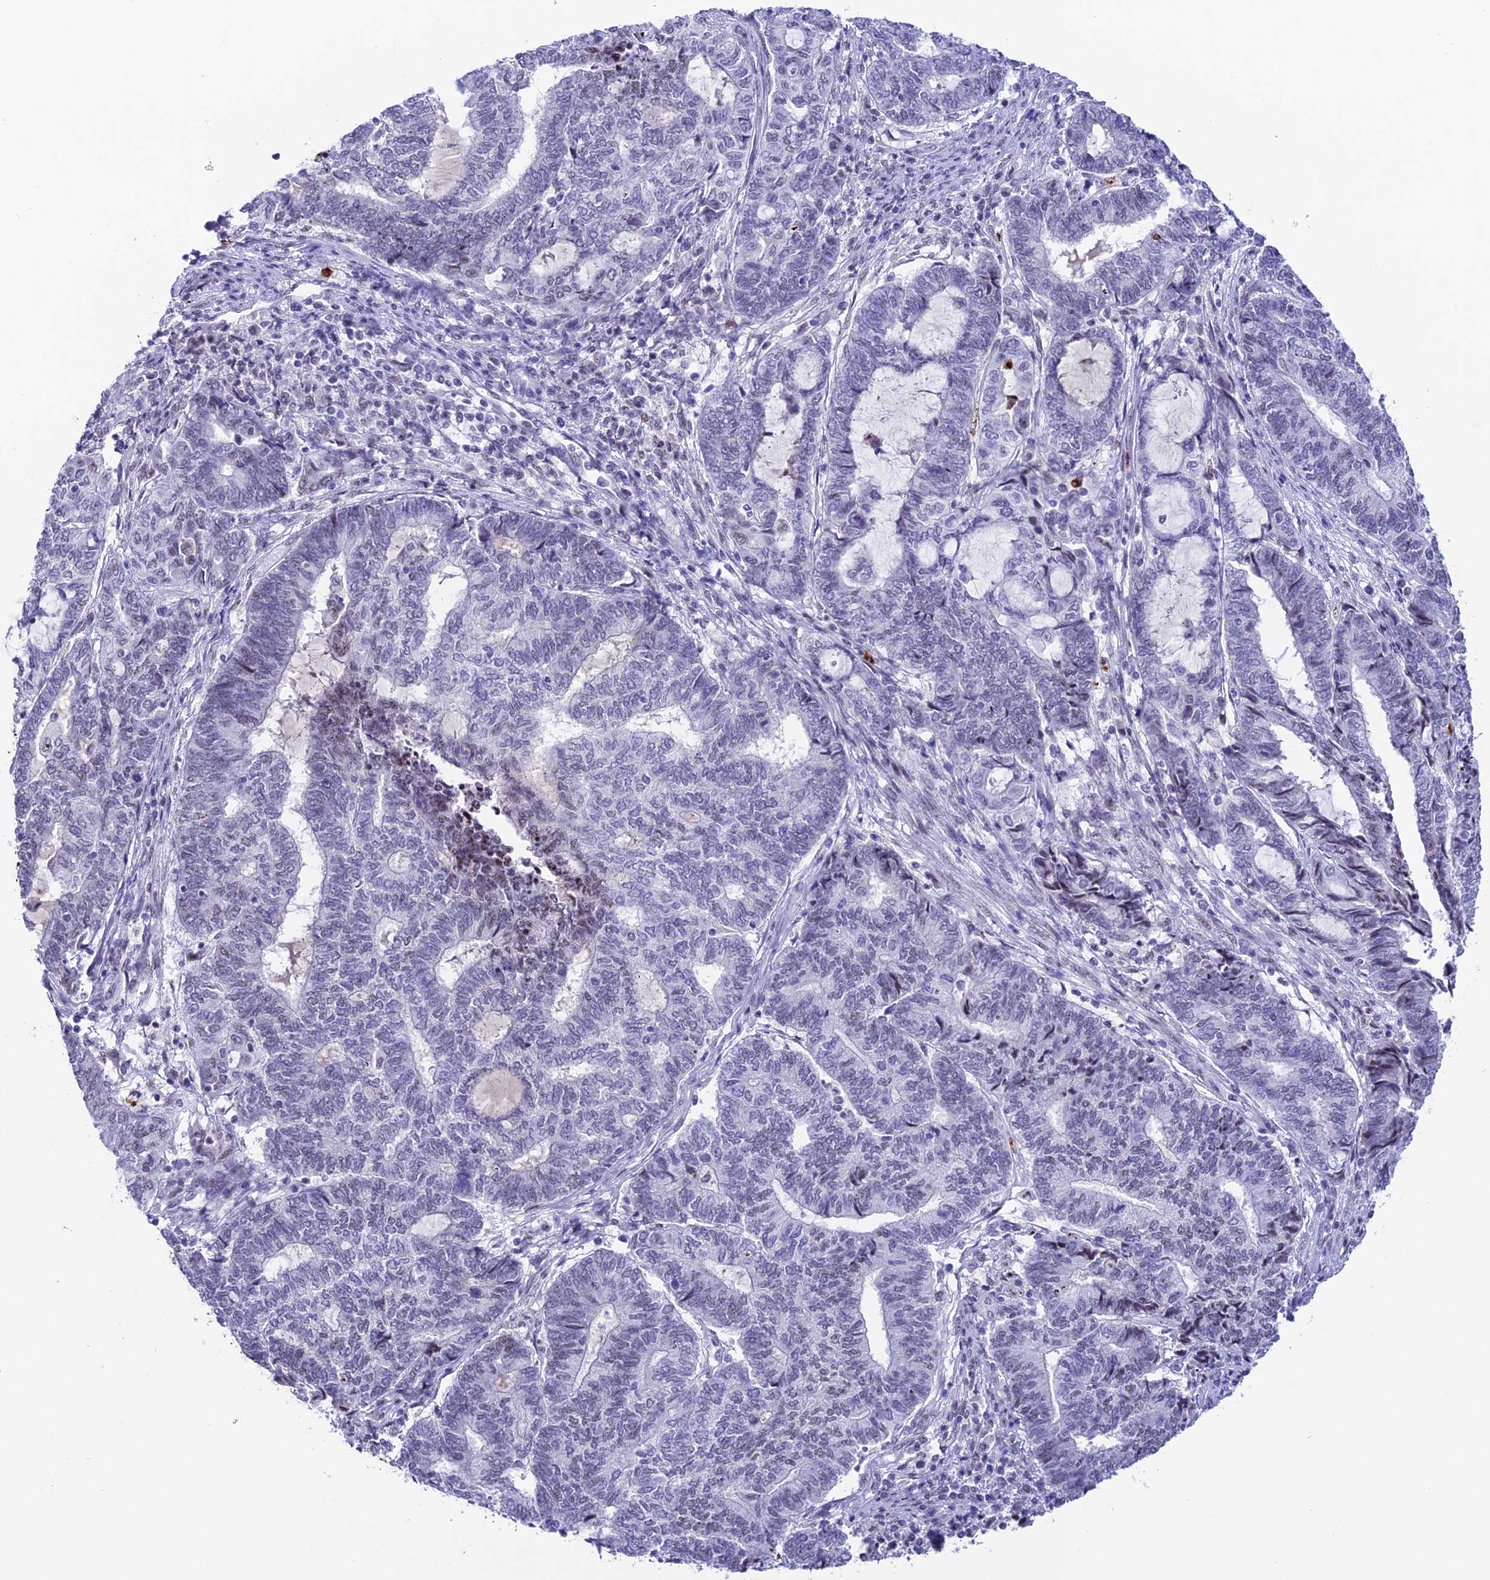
{"staining": {"intensity": "weak", "quantity": "<25%", "location": "nuclear"}, "tissue": "endometrial cancer", "cell_type": "Tumor cells", "image_type": "cancer", "snomed": [{"axis": "morphology", "description": "Adenocarcinoma, NOS"}, {"axis": "topography", "description": "Uterus"}, {"axis": "topography", "description": "Endometrium"}], "caption": "Immunohistochemistry photomicrograph of neoplastic tissue: endometrial cancer (adenocarcinoma) stained with DAB shows no significant protein staining in tumor cells.", "gene": "MFSD2B", "patient": {"sex": "female", "age": 70}}